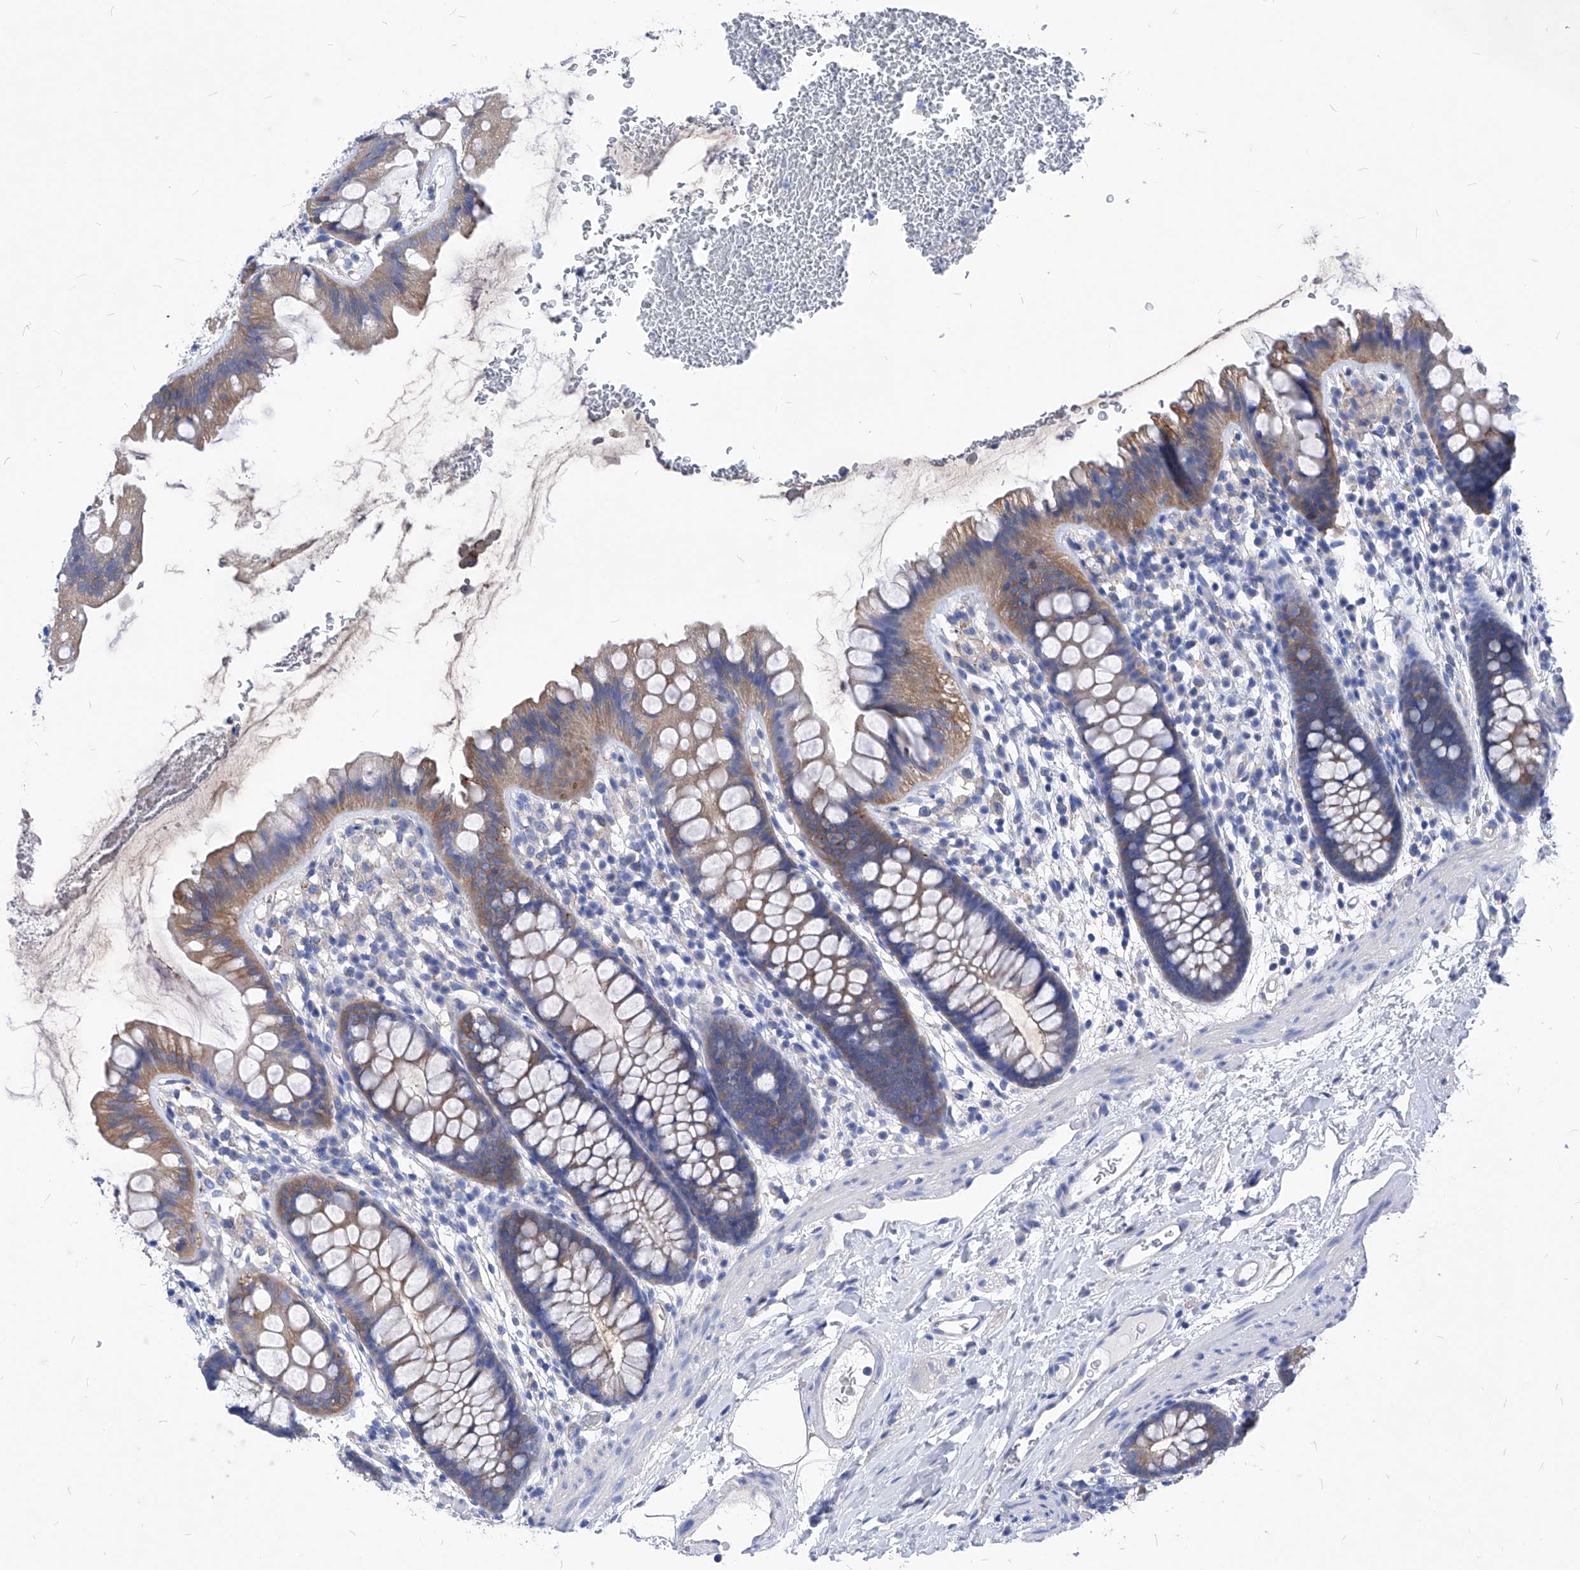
{"staining": {"intensity": "negative", "quantity": "none", "location": "none"}, "tissue": "colon", "cell_type": "Endothelial cells", "image_type": "normal", "snomed": [{"axis": "morphology", "description": "Normal tissue, NOS"}, {"axis": "topography", "description": "Colon"}], "caption": "DAB (3,3'-diaminobenzidine) immunohistochemical staining of unremarkable human colon displays no significant staining in endothelial cells. (DAB (3,3'-diaminobenzidine) IHC, high magnification).", "gene": "XPNPEP1", "patient": {"sex": "female", "age": 62}}